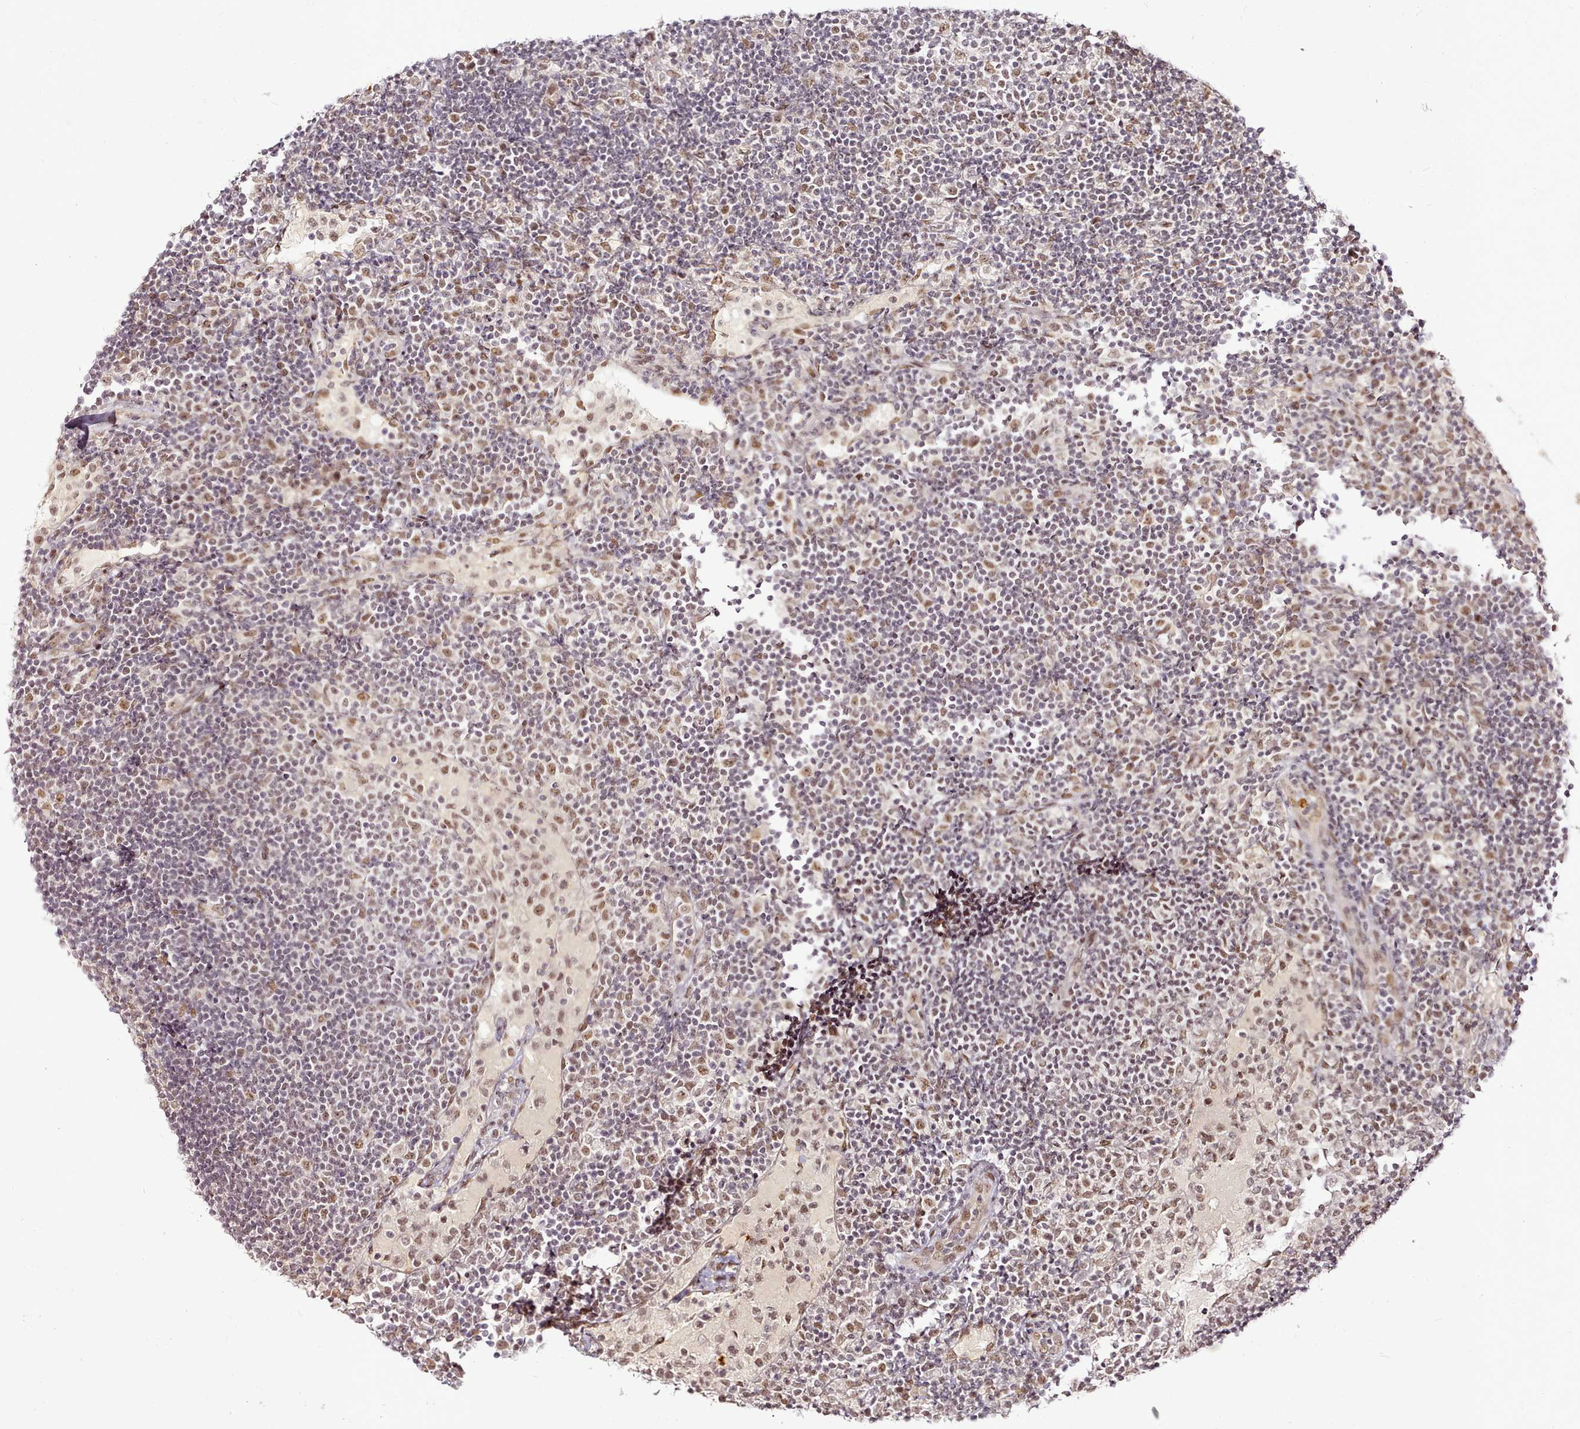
{"staining": {"intensity": "moderate", "quantity": "<25%", "location": "nuclear"}, "tissue": "lymph node", "cell_type": "Germinal center cells", "image_type": "normal", "snomed": [{"axis": "morphology", "description": "Normal tissue, NOS"}, {"axis": "topography", "description": "Lymph node"}], "caption": "A brown stain labels moderate nuclear positivity of a protein in germinal center cells of normal lymph node.", "gene": "SYT15B", "patient": {"sex": "female", "age": 53}}